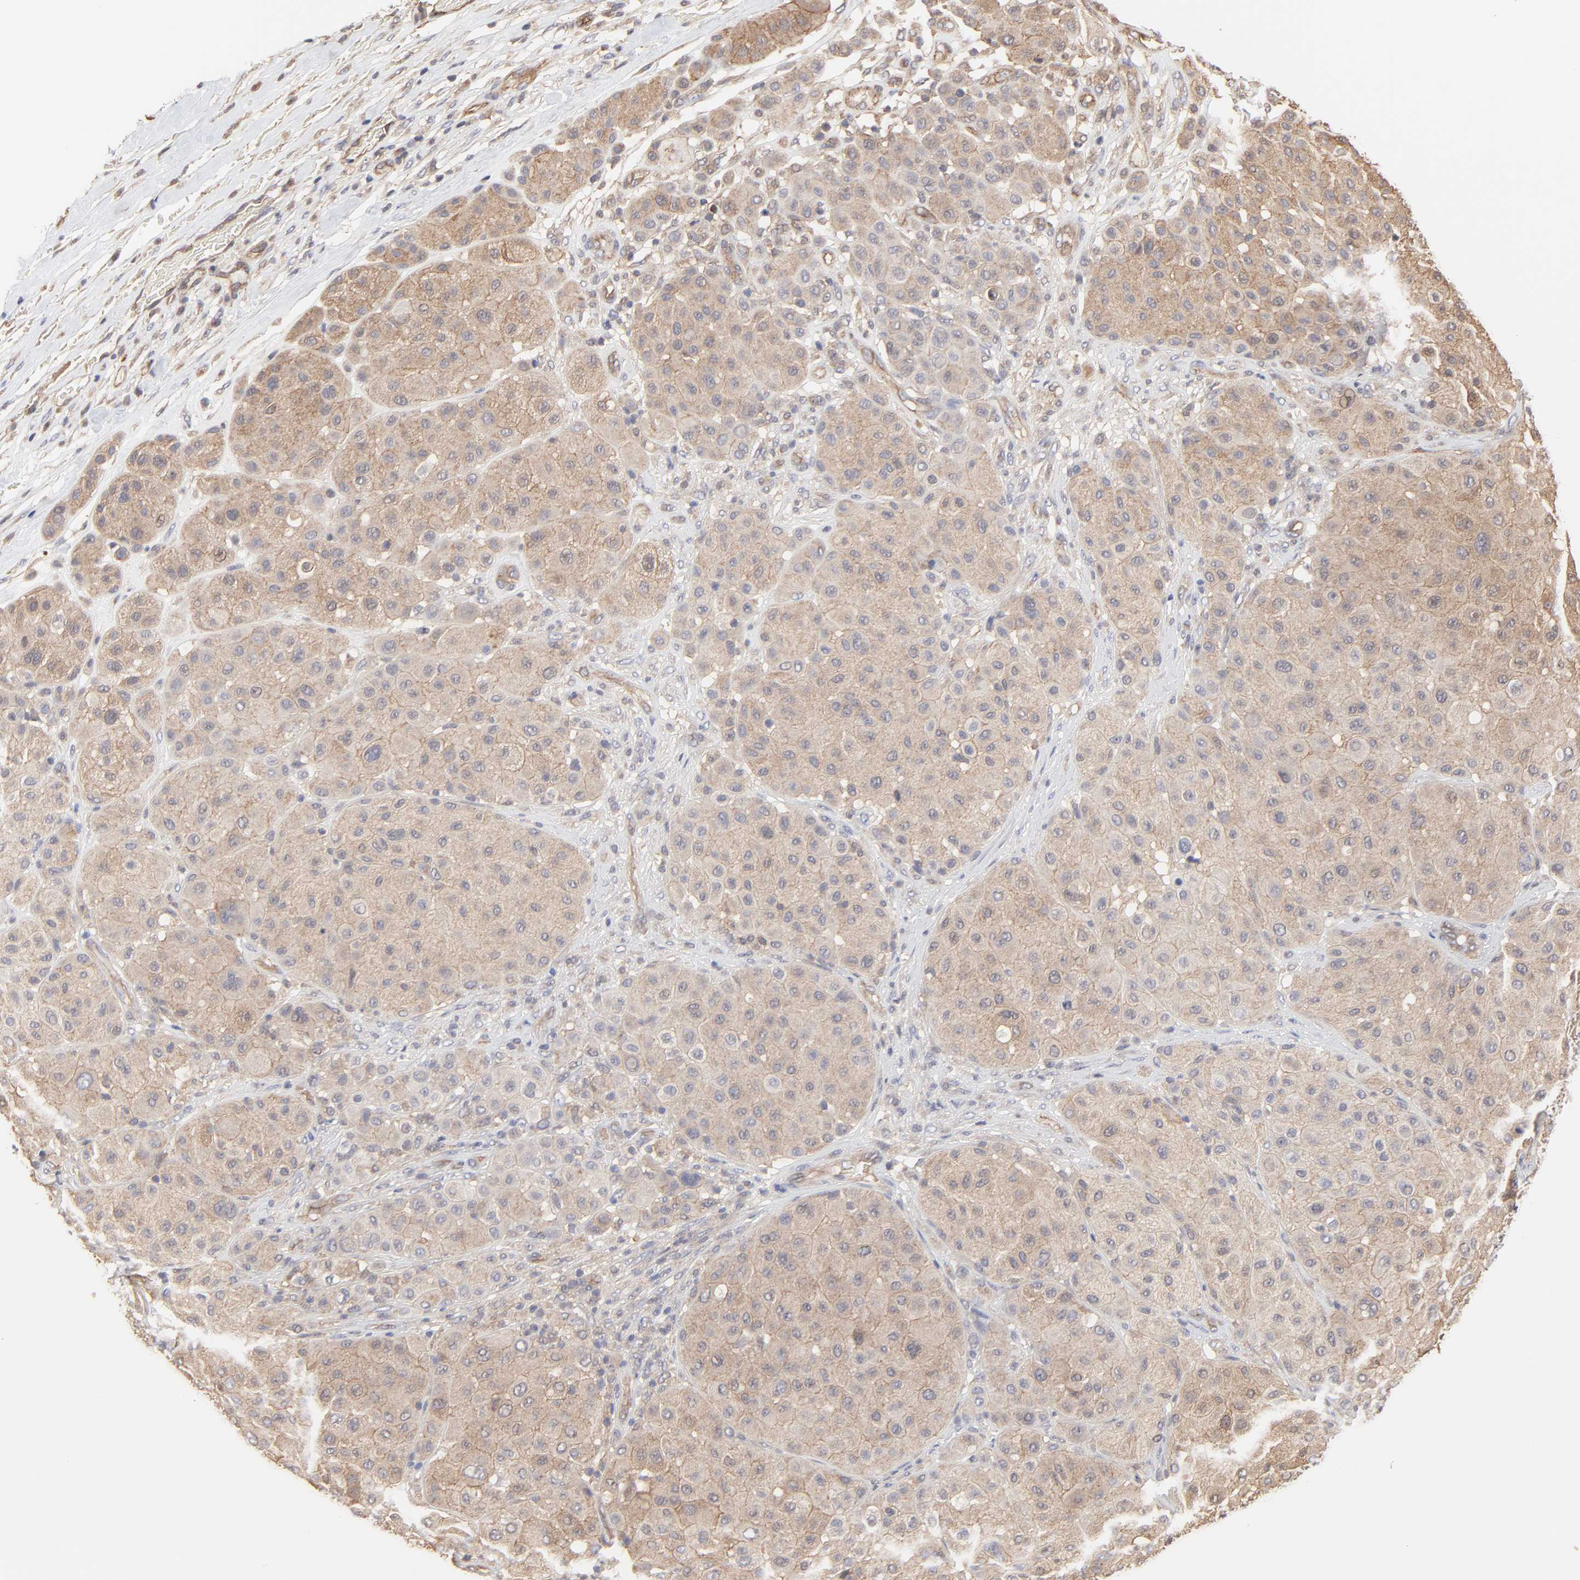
{"staining": {"intensity": "weak", "quantity": ">75%", "location": "cytoplasmic/membranous"}, "tissue": "melanoma", "cell_type": "Tumor cells", "image_type": "cancer", "snomed": [{"axis": "morphology", "description": "Normal tissue, NOS"}, {"axis": "morphology", "description": "Malignant melanoma, Metastatic site"}, {"axis": "topography", "description": "Skin"}], "caption": "DAB (3,3'-diaminobenzidine) immunohistochemical staining of human melanoma displays weak cytoplasmic/membranous protein expression in approximately >75% of tumor cells.", "gene": "ARMT1", "patient": {"sex": "male", "age": 41}}